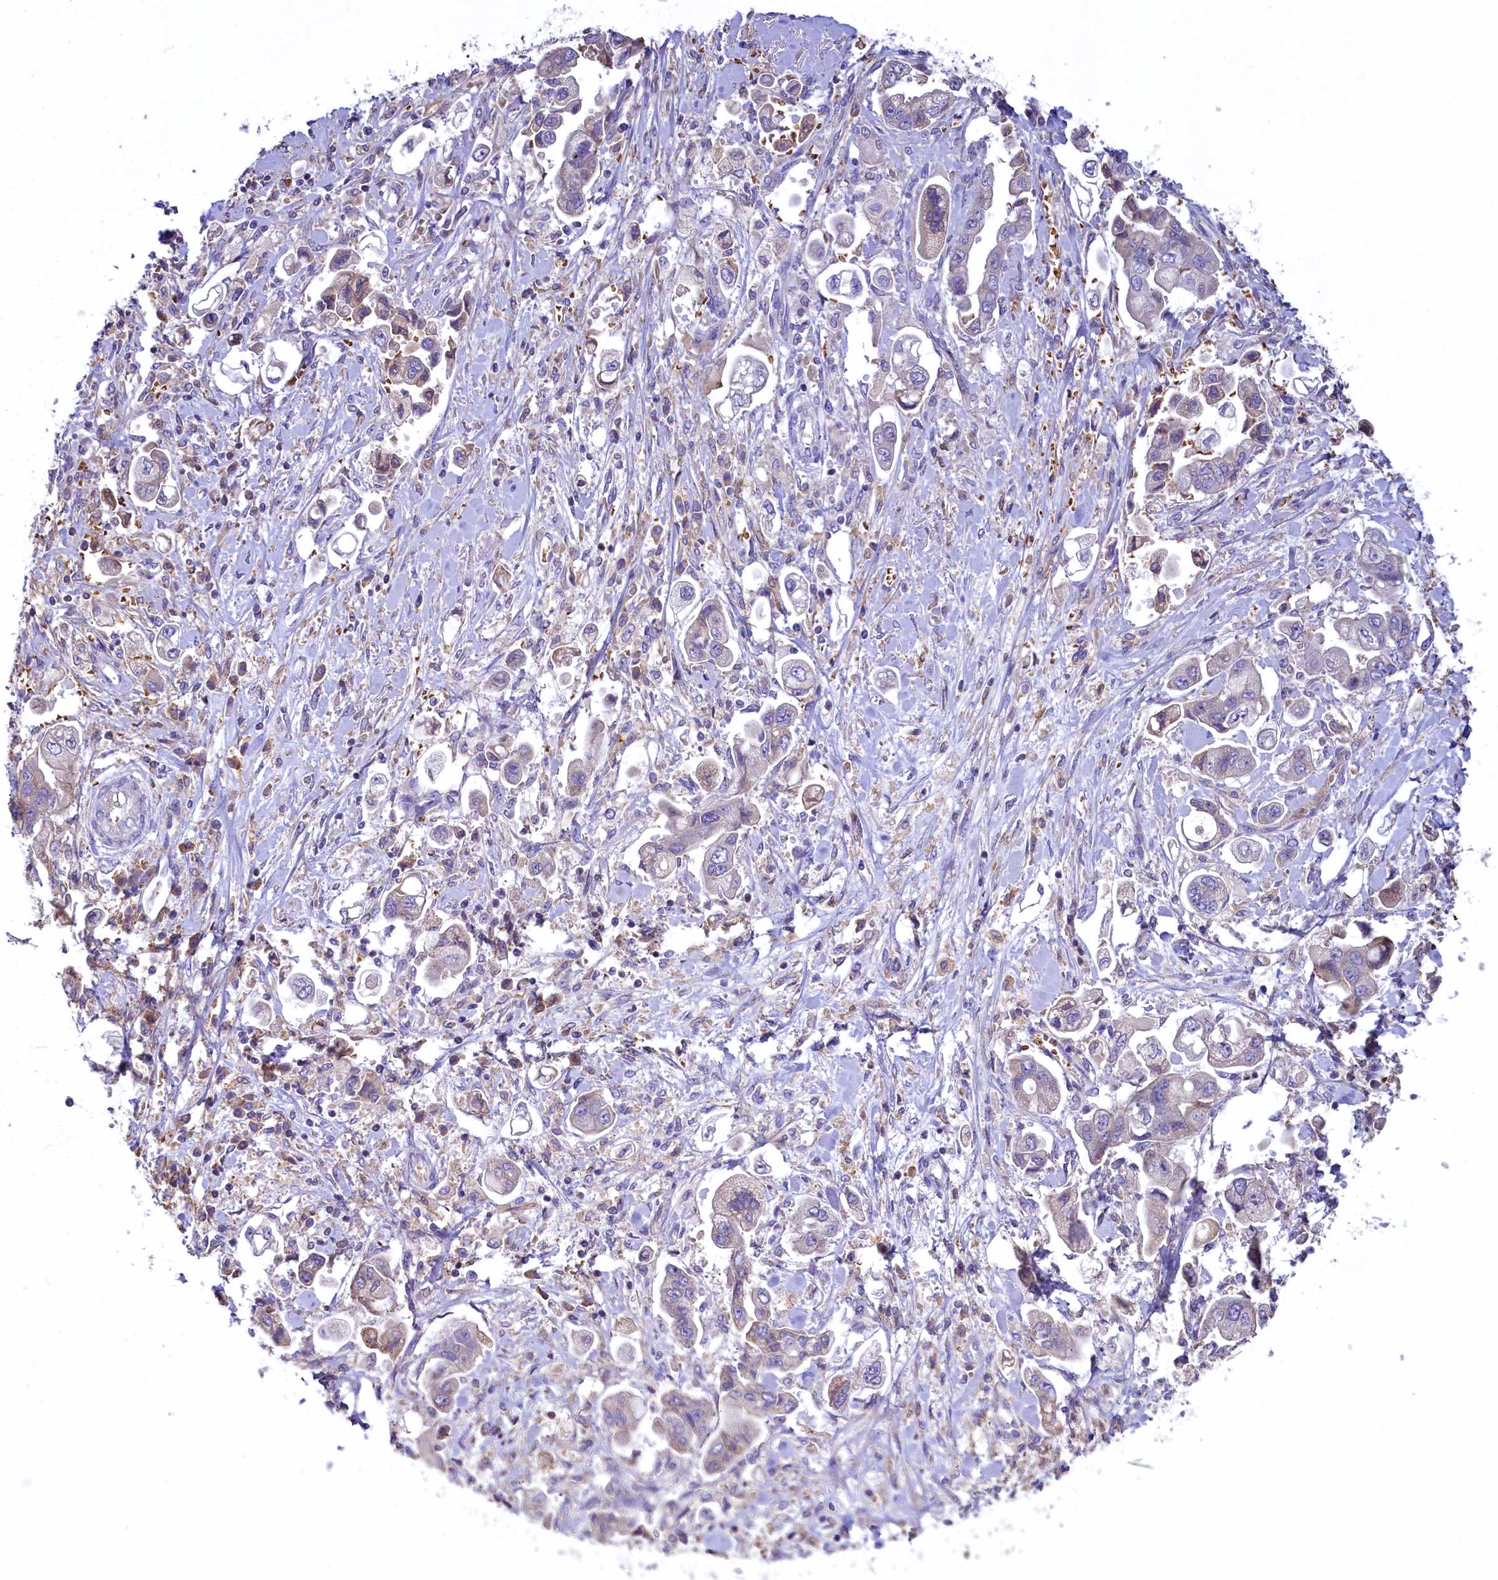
{"staining": {"intensity": "negative", "quantity": "none", "location": "none"}, "tissue": "stomach cancer", "cell_type": "Tumor cells", "image_type": "cancer", "snomed": [{"axis": "morphology", "description": "Adenocarcinoma, NOS"}, {"axis": "topography", "description": "Stomach"}], "caption": "Protein analysis of stomach cancer shows no significant expression in tumor cells.", "gene": "HPS6", "patient": {"sex": "male", "age": 62}}